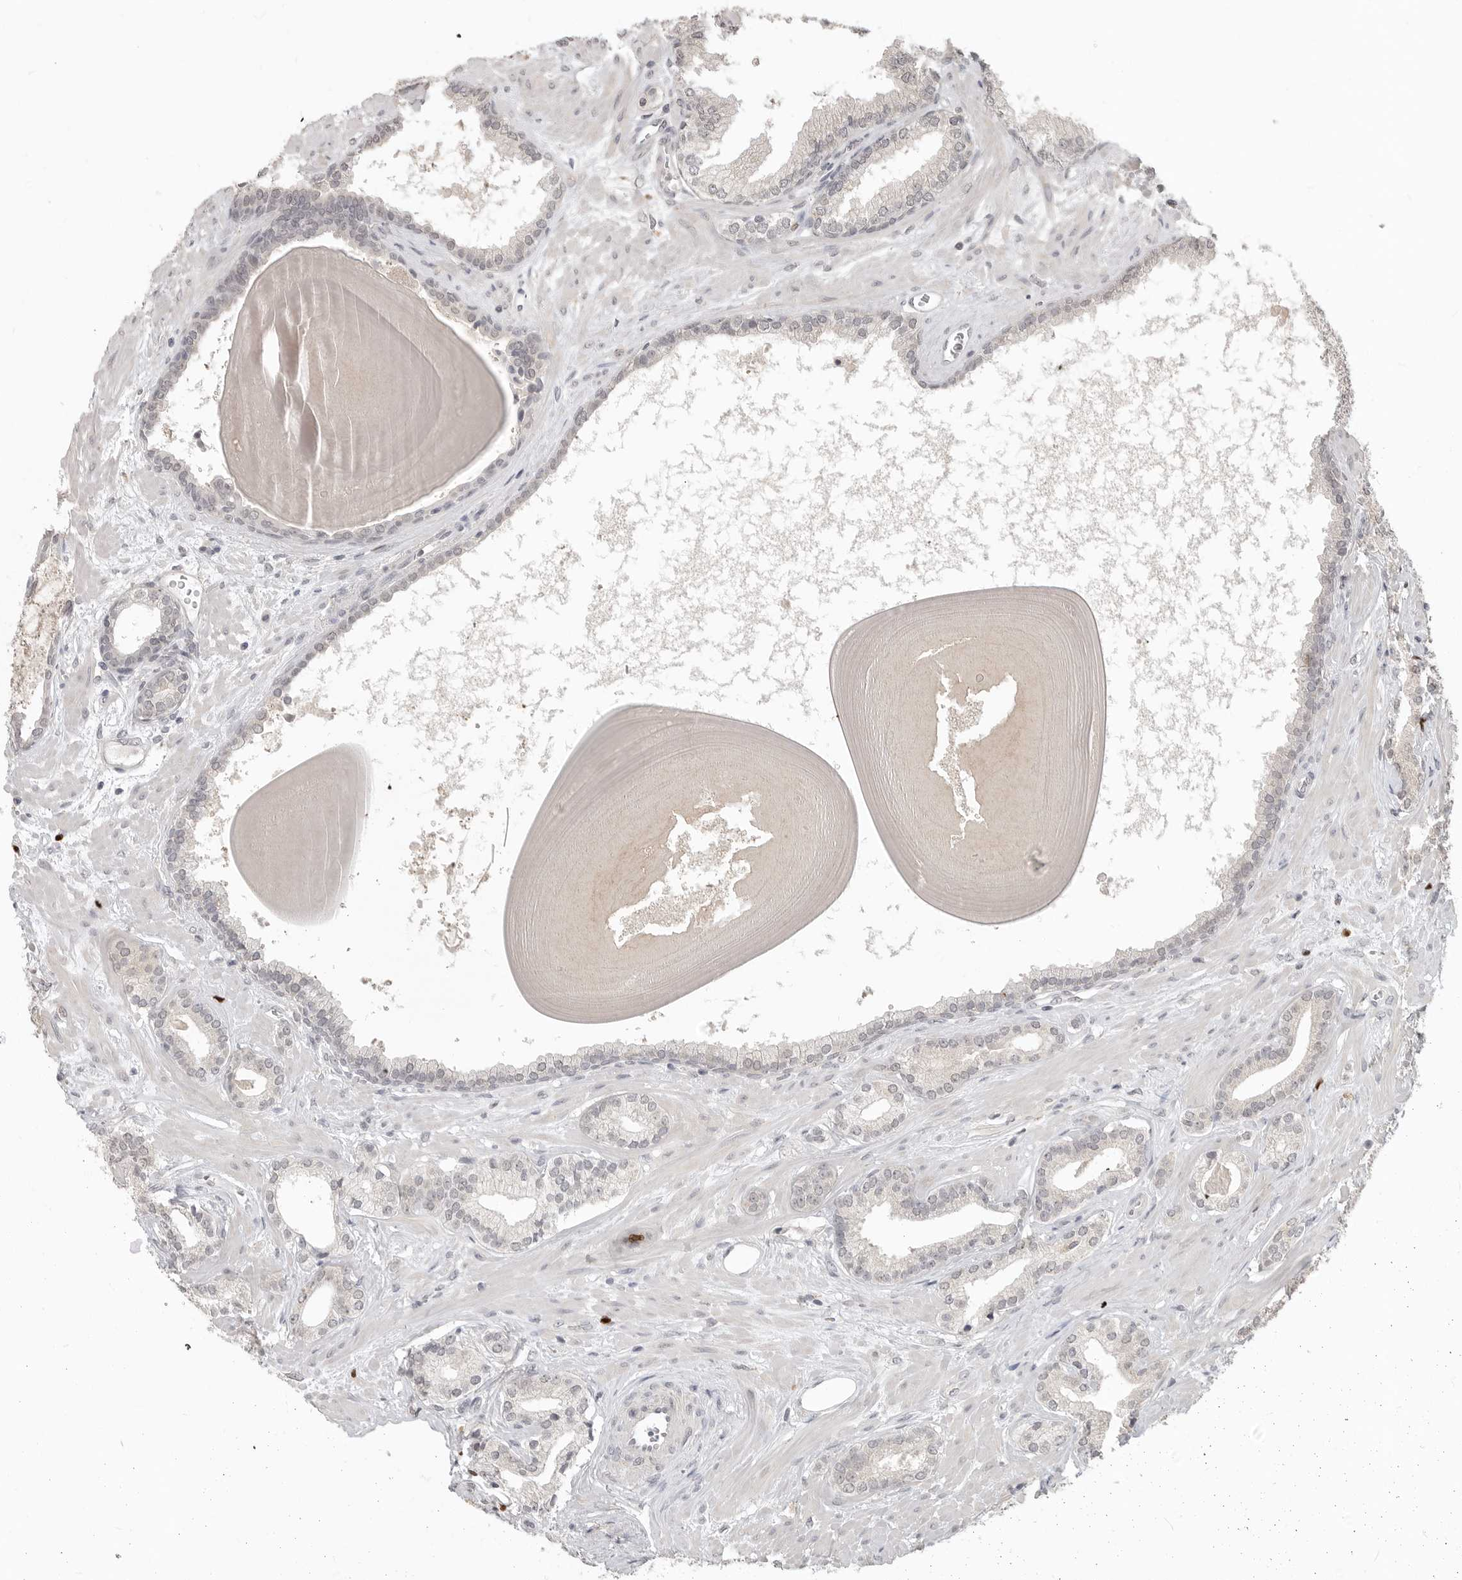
{"staining": {"intensity": "negative", "quantity": "none", "location": "none"}, "tissue": "prostate cancer", "cell_type": "Tumor cells", "image_type": "cancer", "snomed": [{"axis": "morphology", "description": "Adenocarcinoma, Low grade"}, {"axis": "topography", "description": "Prostate"}], "caption": "DAB (3,3'-diaminobenzidine) immunohistochemical staining of human prostate low-grade adenocarcinoma demonstrates no significant positivity in tumor cells.", "gene": "FOXP3", "patient": {"sex": "male", "age": 70}}